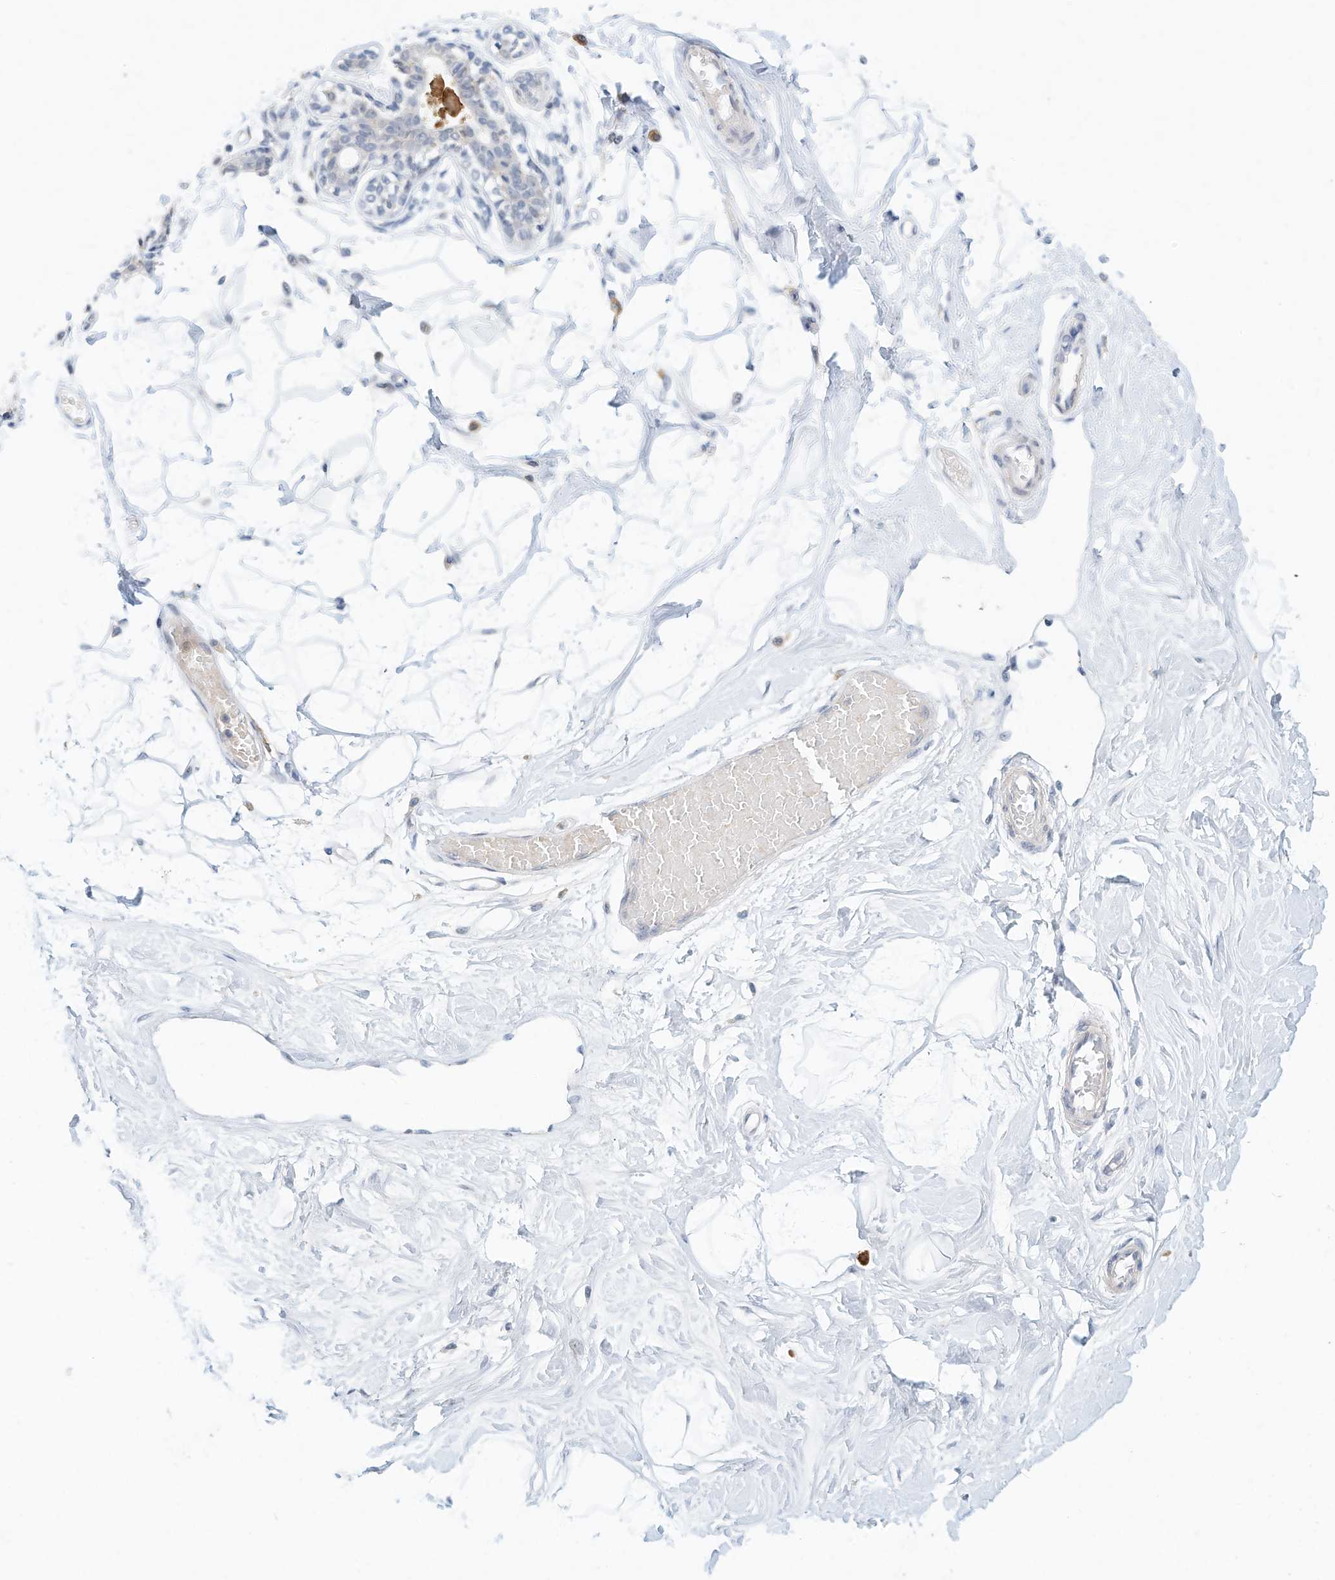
{"staining": {"intensity": "negative", "quantity": "none", "location": "none"}, "tissue": "breast", "cell_type": "Adipocytes", "image_type": "normal", "snomed": [{"axis": "morphology", "description": "Normal tissue, NOS"}, {"axis": "topography", "description": "Breast"}], "caption": "Adipocytes show no significant positivity in normal breast.", "gene": "MICAL1", "patient": {"sex": "female", "age": 45}}